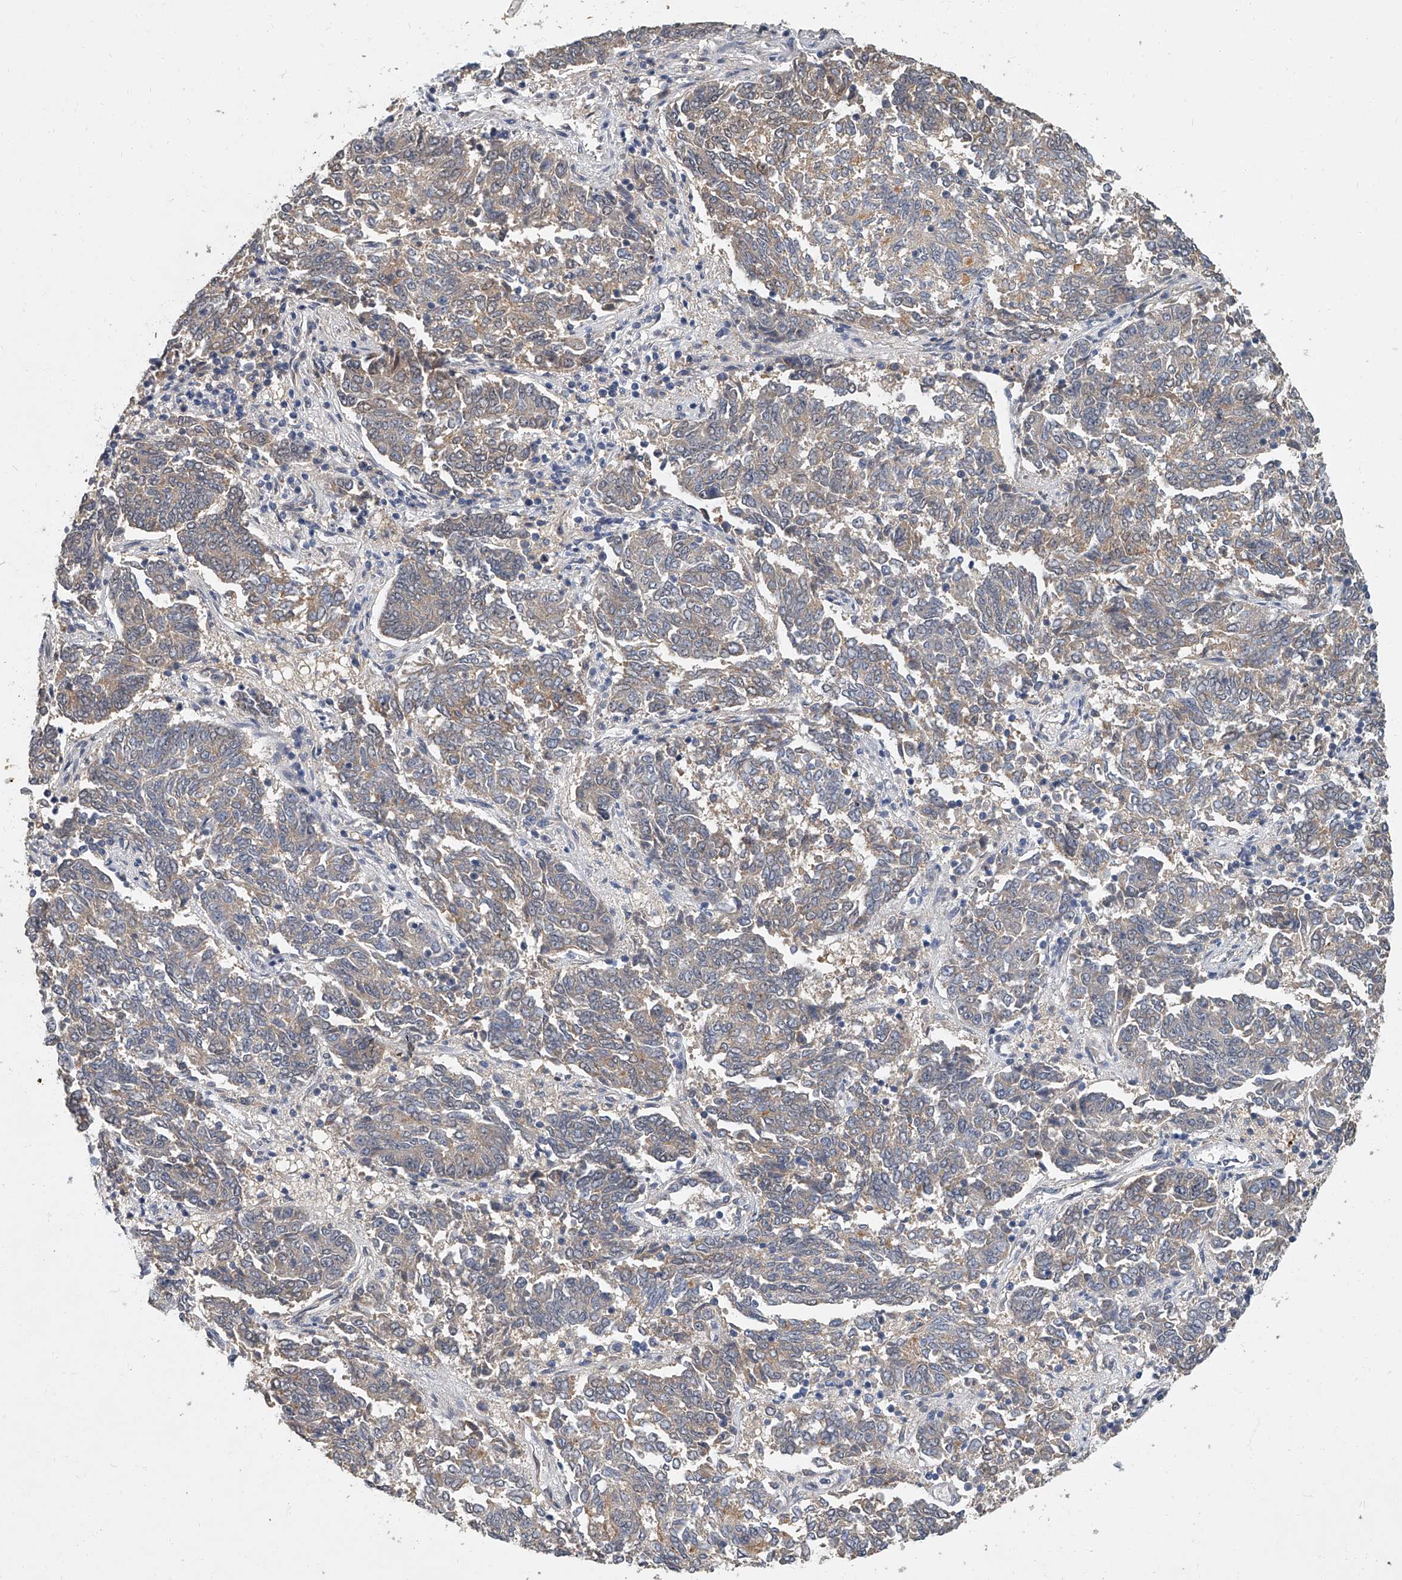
{"staining": {"intensity": "weak", "quantity": ">75%", "location": "cytoplasmic/membranous"}, "tissue": "endometrial cancer", "cell_type": "Tumor cells", "image_type": "cancer", "snomed": [{"axis": "morphology", "description": "Adenocarcinoma, NOS"}, {"axis": "topography", "description": "Endometrium"}], "caption": "An image of human endometrial cancer stained for a protein exhibits weak cytoplasmic/membranous brown staining in tumor cells.", "gene": "JAG2", "patient": {"sex": "female", "age": 80}}